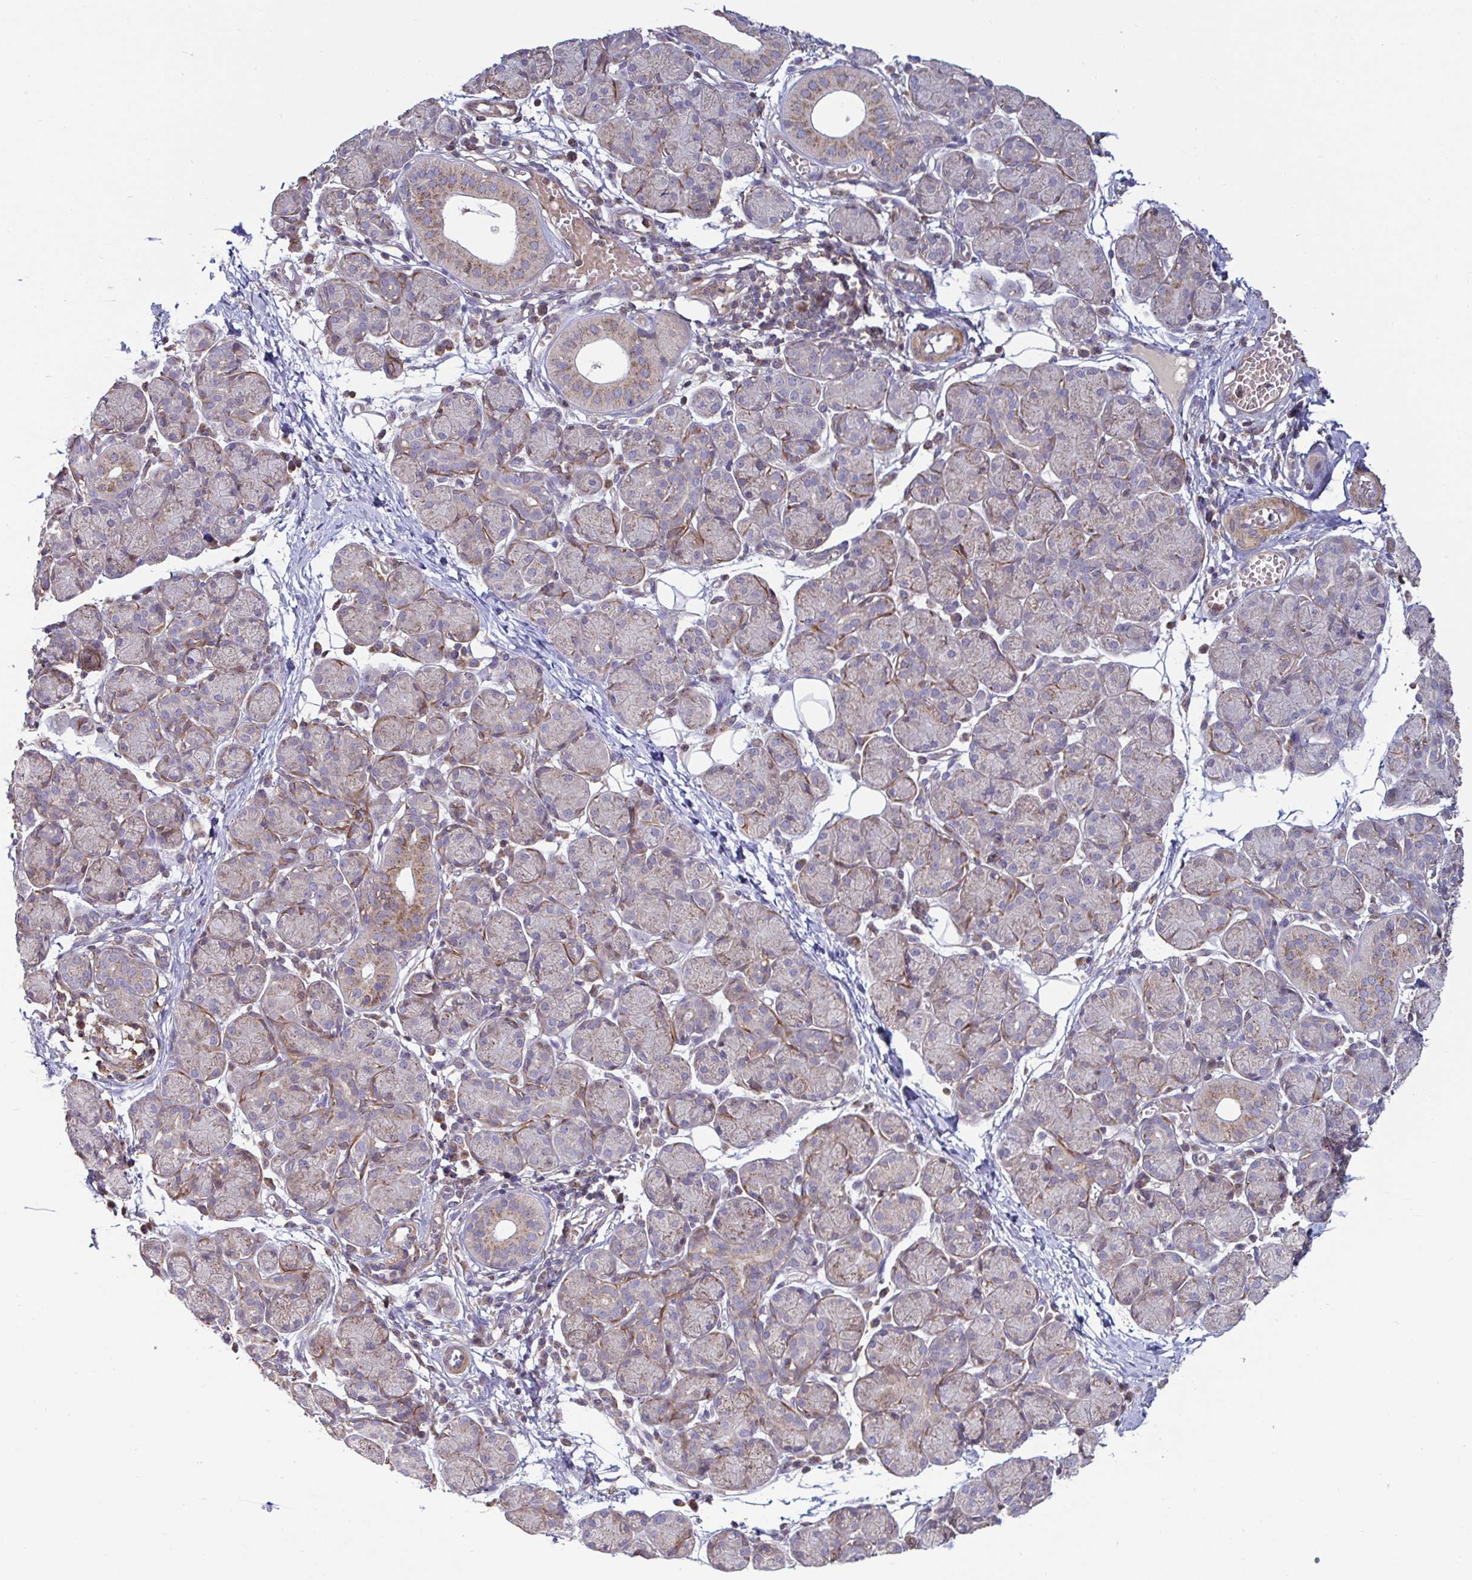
{"staining": {"intensity": "moderate", "quantity": "25%-75%", "location": "cytoplasmic/membranous"}, "tissue": "salivary gland", "cell_type": "Glandular cells", "image_type": "normal", "snomed": [{"axis": "morphology", "description": "Normal tissue, NOS"}, {"axis": "morphology", "description": "Inflammation, NOS"}, {"axis": "topography", "description": "Lymph node"}, {"axis": "topography", "description": "Salivary gland"}], "caption": "Brown immunohistochemical staining in unremarkable human salivary gland reveals moderate cytoplasmic/membranous positivity in approximately 25%-75% of glandular cells.", "gene": "SPRY1", "patient": {"sex": "male", "age": 3}}